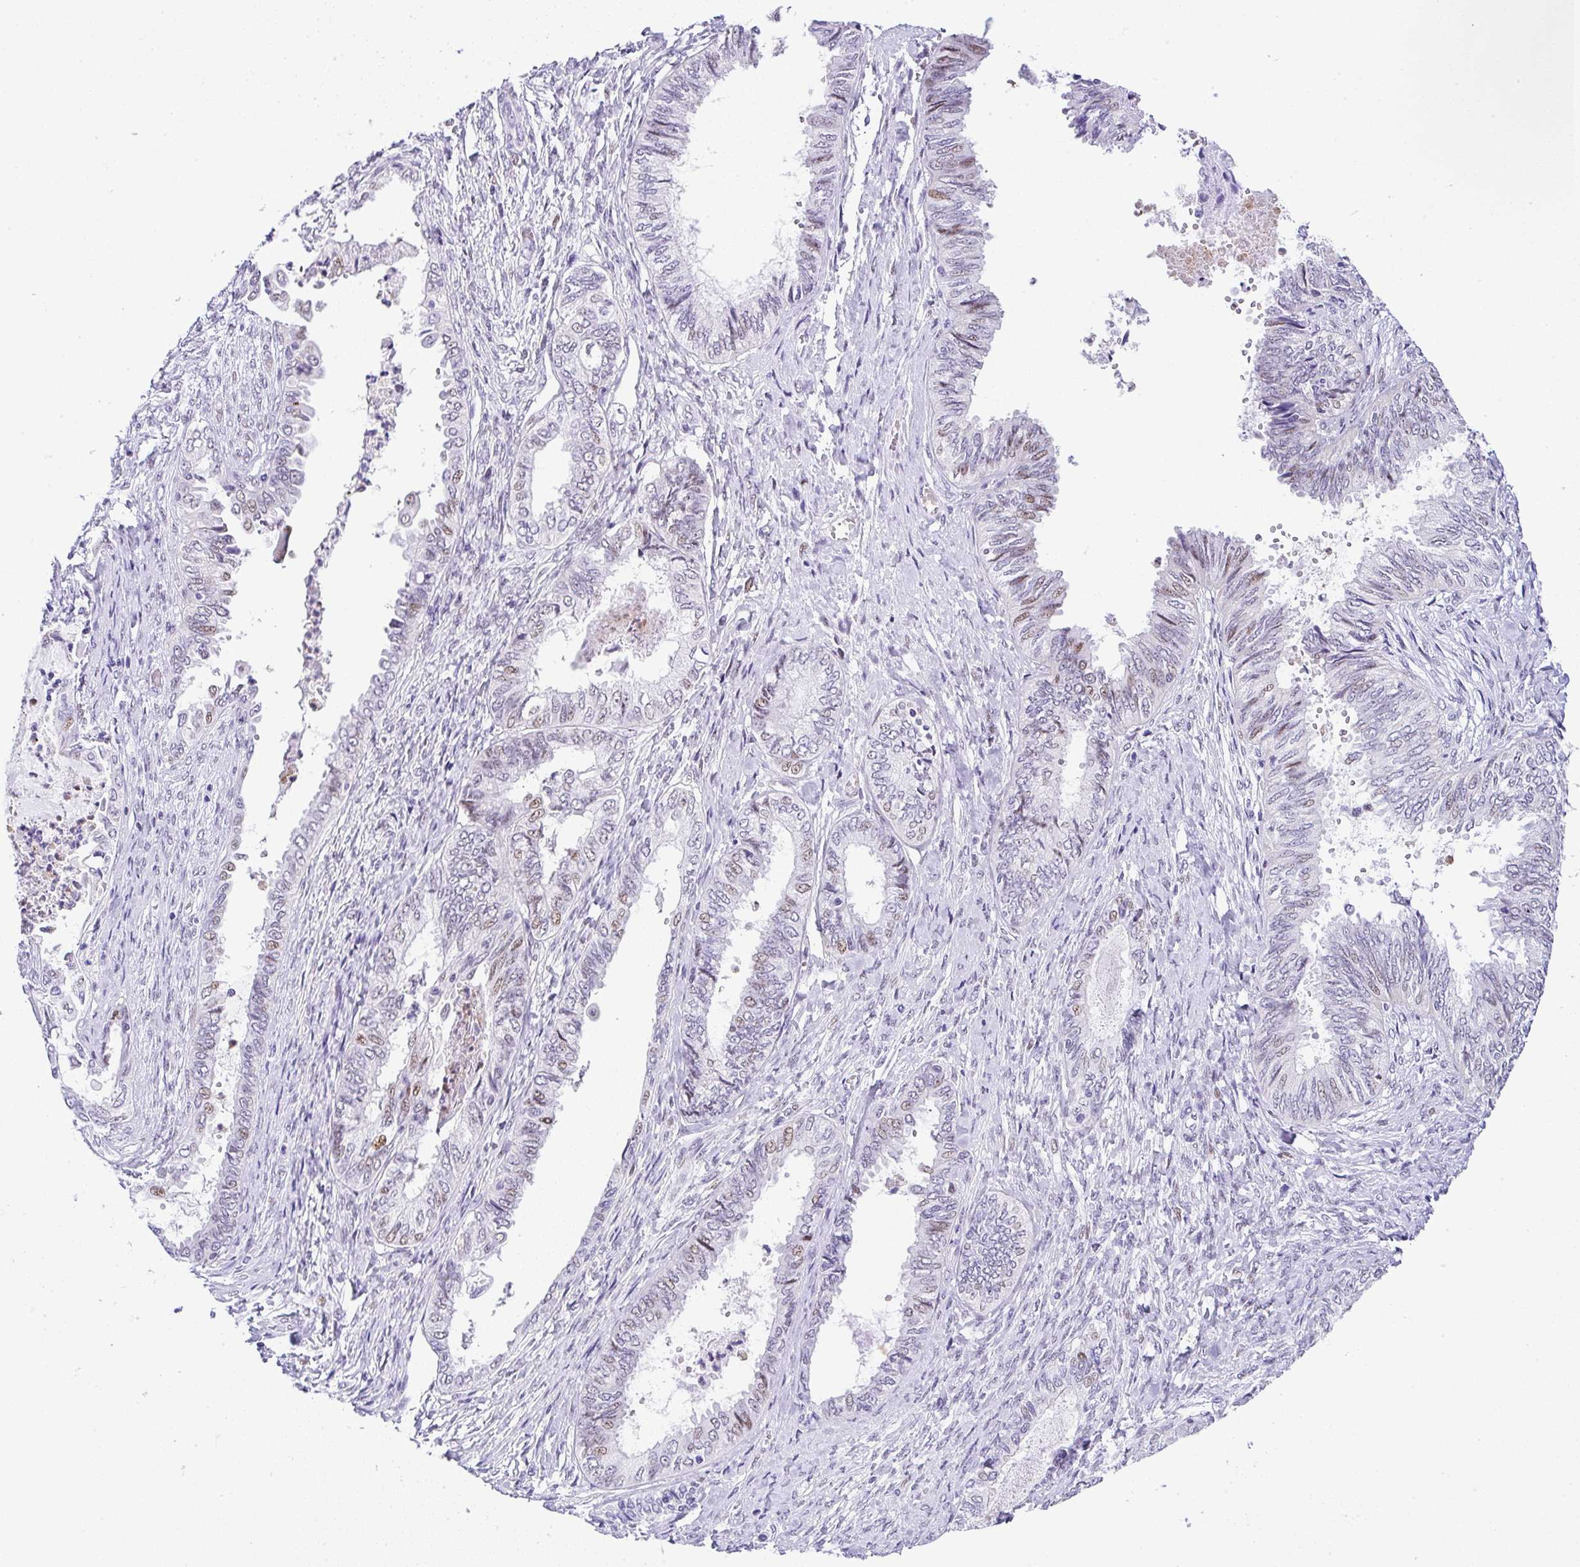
{"staining": {"intensity": "moderate", "quantity": "<25%", "location": "nuclear"}, "tissue": "ovarian cancer", "cell_type": "Tumor cells", "image_type": "cancer", "snomed": [{"axis": "morphology", "description": "Carcinoma, endometroid"}, {"axis": "topography", "description": "Ovary"}], "caption": "Immunohistochemical staining of endometroid carcinoma (ovarian) demonstrates low levels of moderate nuclear protein expression in about <25% of tumor cells.", "gene": "NR1D2", "patient": {"sex": "female", "age": 70}}